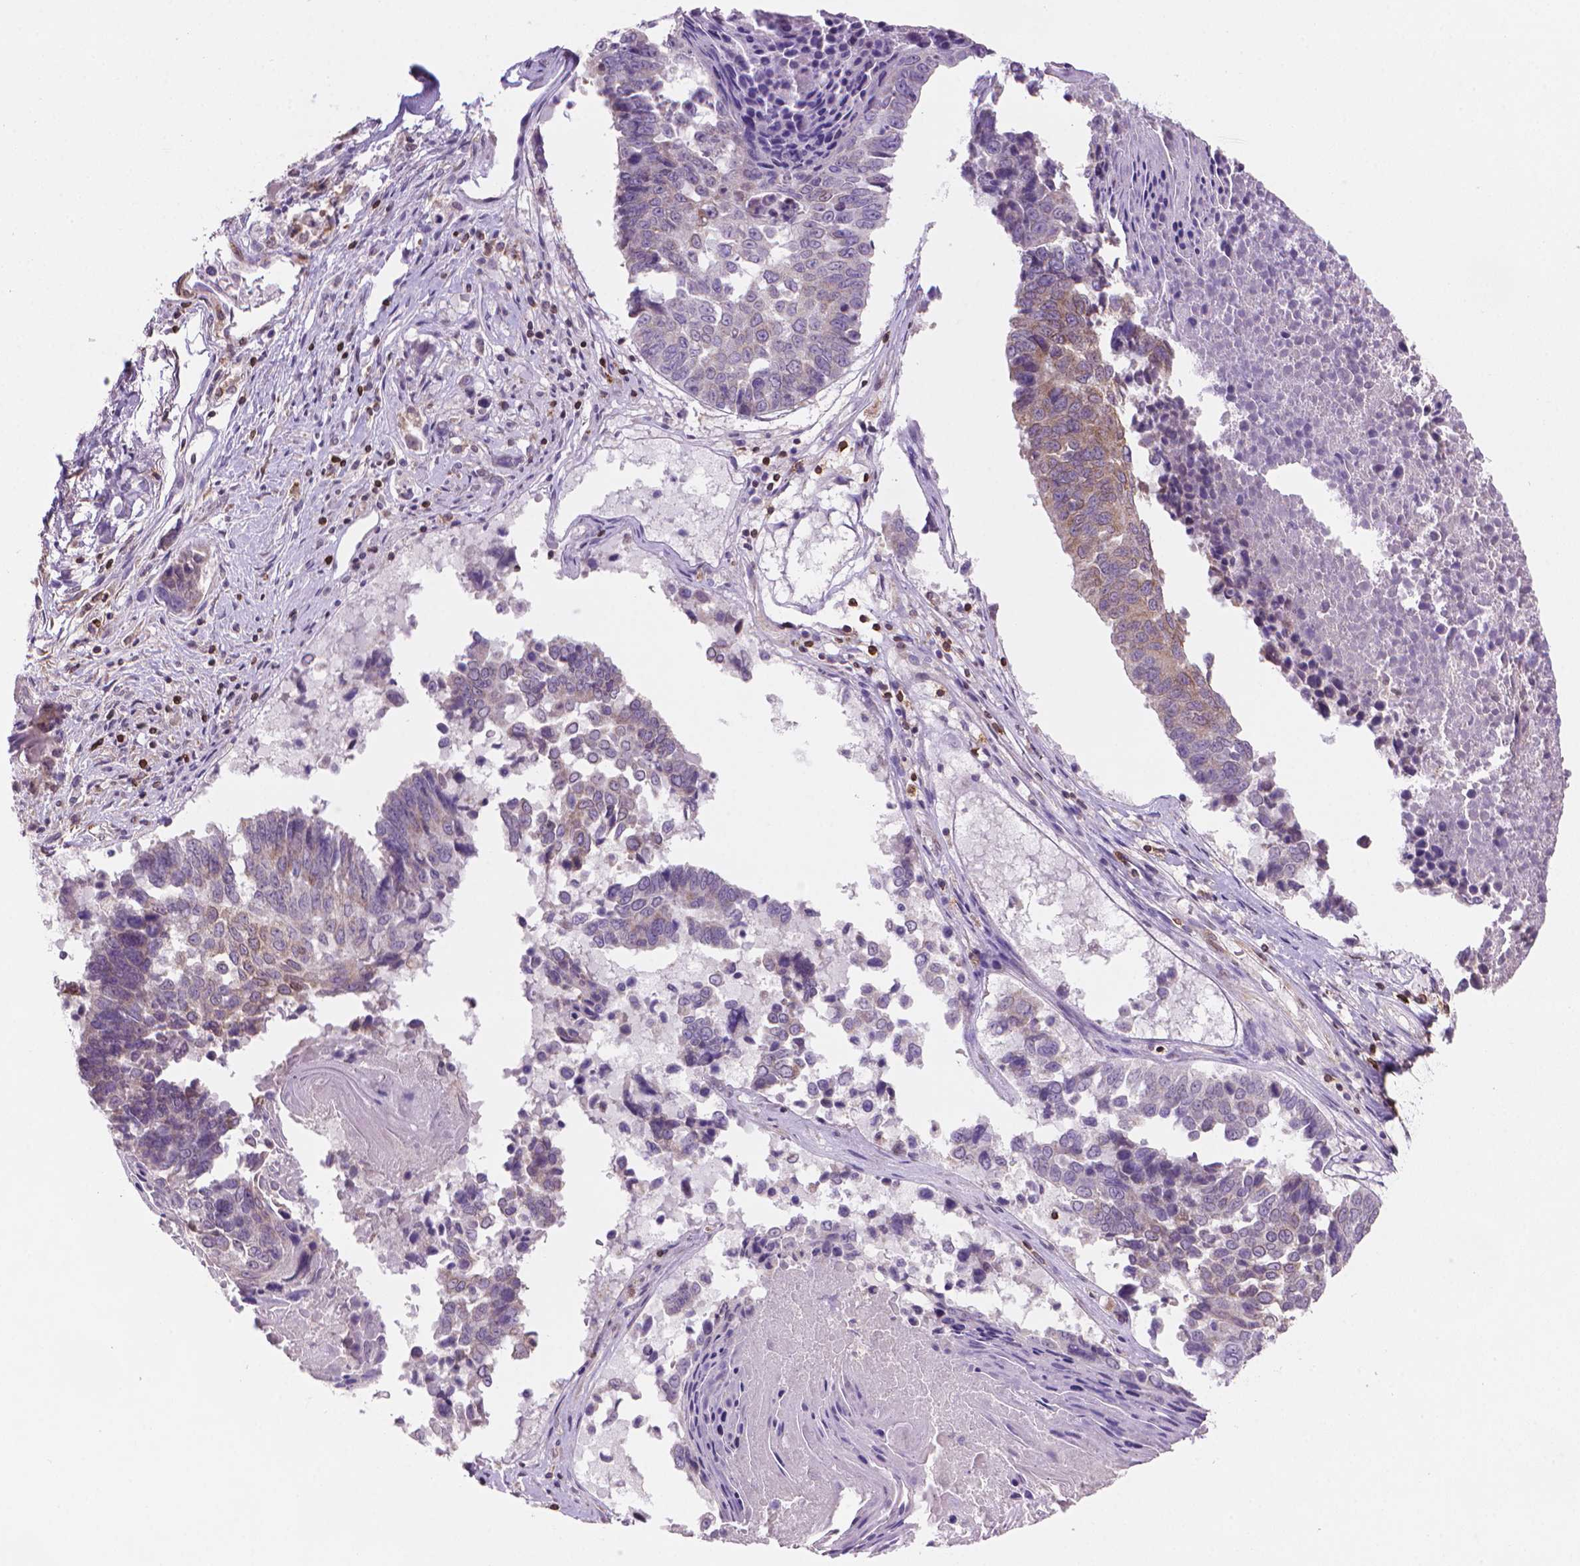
{"staining": {"intensity": "weak", "quantity": "<25%", "location": "cytoplasmic/membranous"}, "tissue": "lung cancer", "cell_type": "Tumor cells", "image_type": "cancer", "snomed": [{"axis": "morphology", "description": "Squamous cell carcinoma, NOS"}, {"axis": "topography", "description": "Lung"}], "caption": "DAB (3,3'-diaminobenzidine) immunohistochemical staining of lung cancer displays no significant positivity in tumor cells.", "gene": "BCL2", "patient": {"sex": "male", "age": 73}}